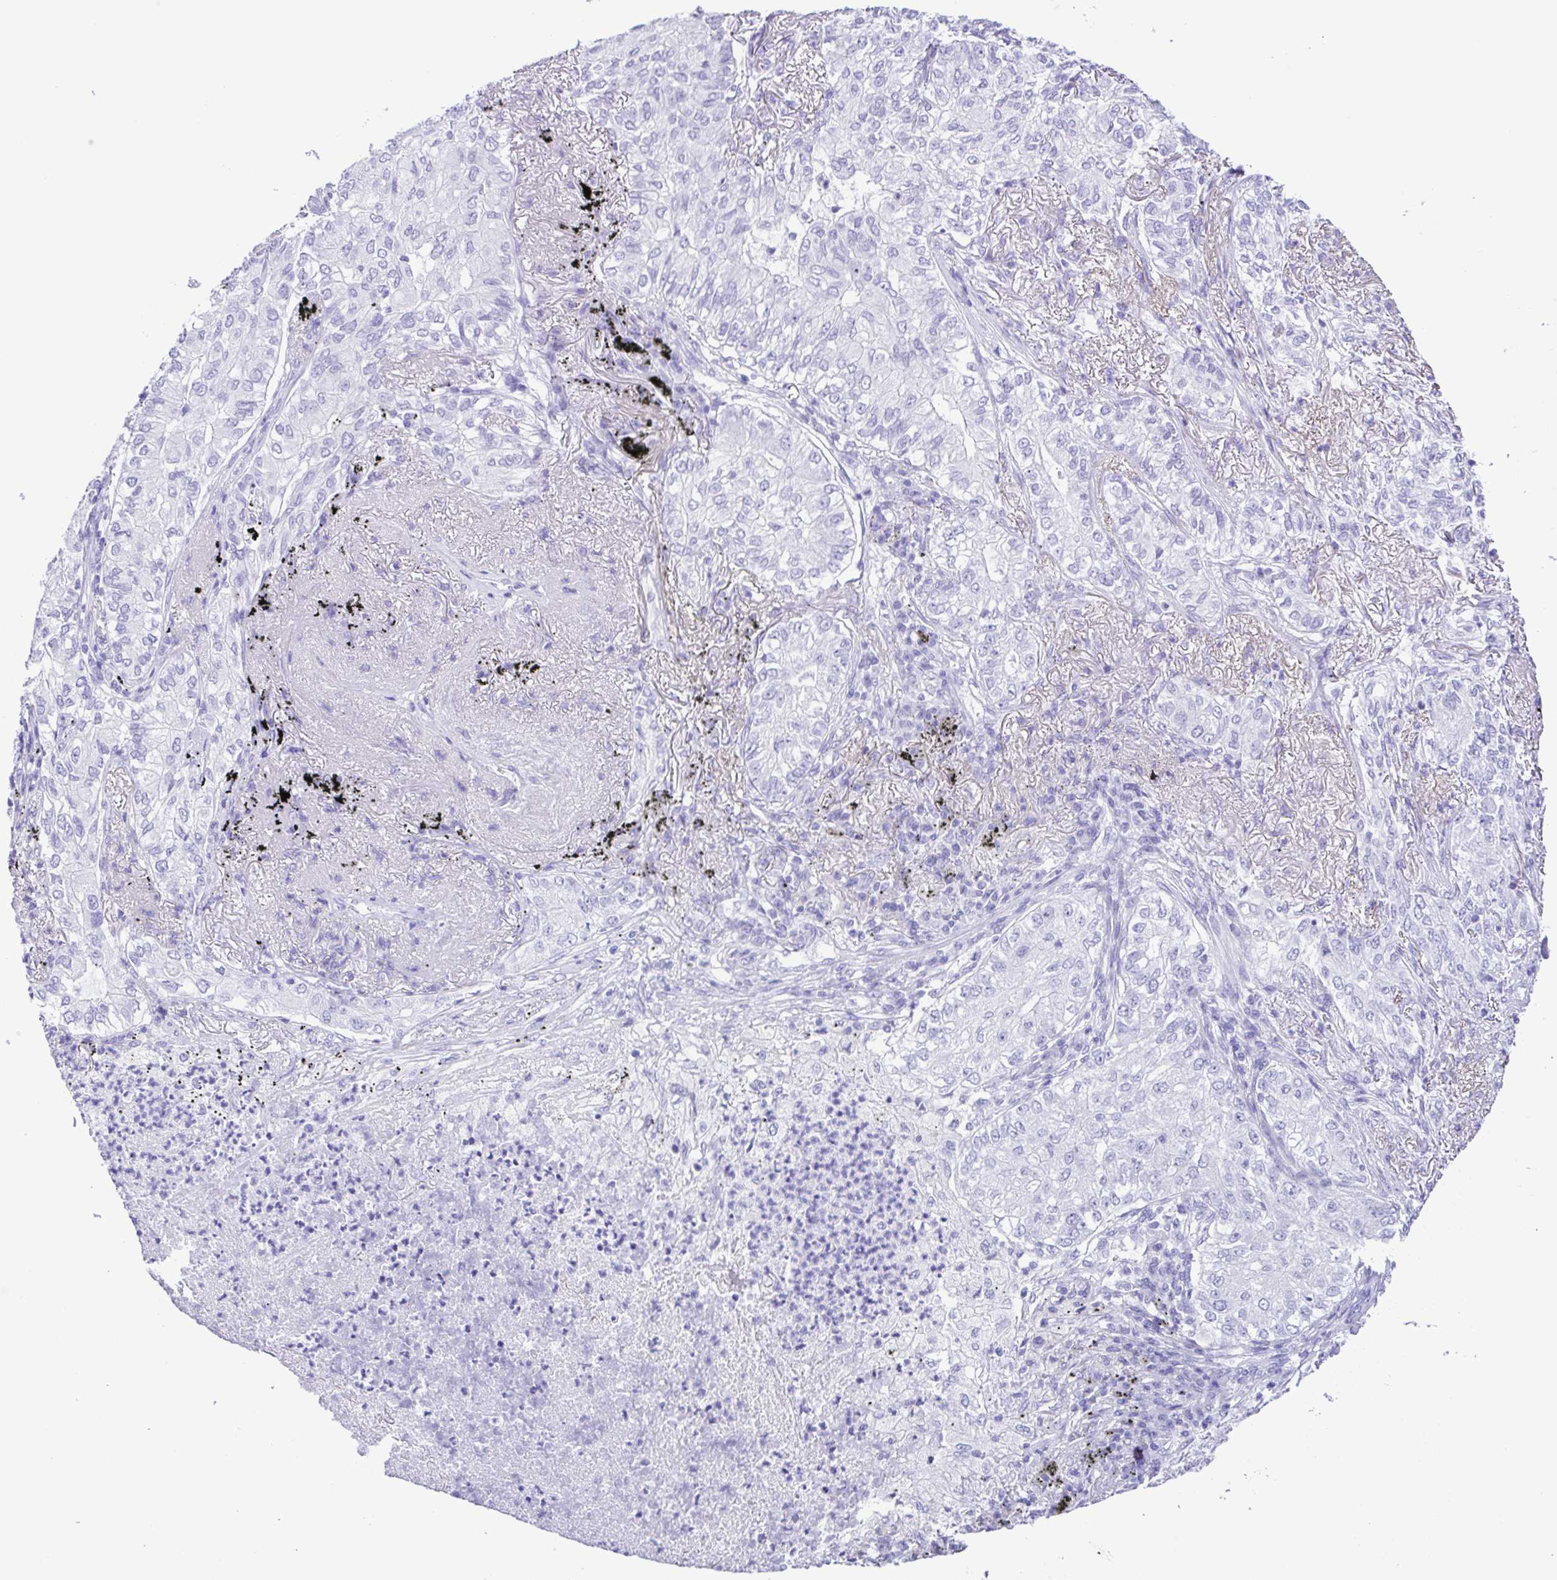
{"staining": {"intensity": "negative", "quantity": "none", "location": "none"}, "tissue": "lung cancer", "cell_type": "Tumor cells", "image_type": "cancer", "snomed": [{"axis": "morphology", "description": "Adenocarcinoma, NOS"}, {"axis": "topography", "description": "Lung"}], "caption": "Immunohistochemistry of human lung adenocarcinoma exhibits no staining in tumor cells. (Brightfield microscopy of DAB immunohistochemistry at high magnification).", "gene": "CASP14", "patient": {"sex": "female", "age": 73}}